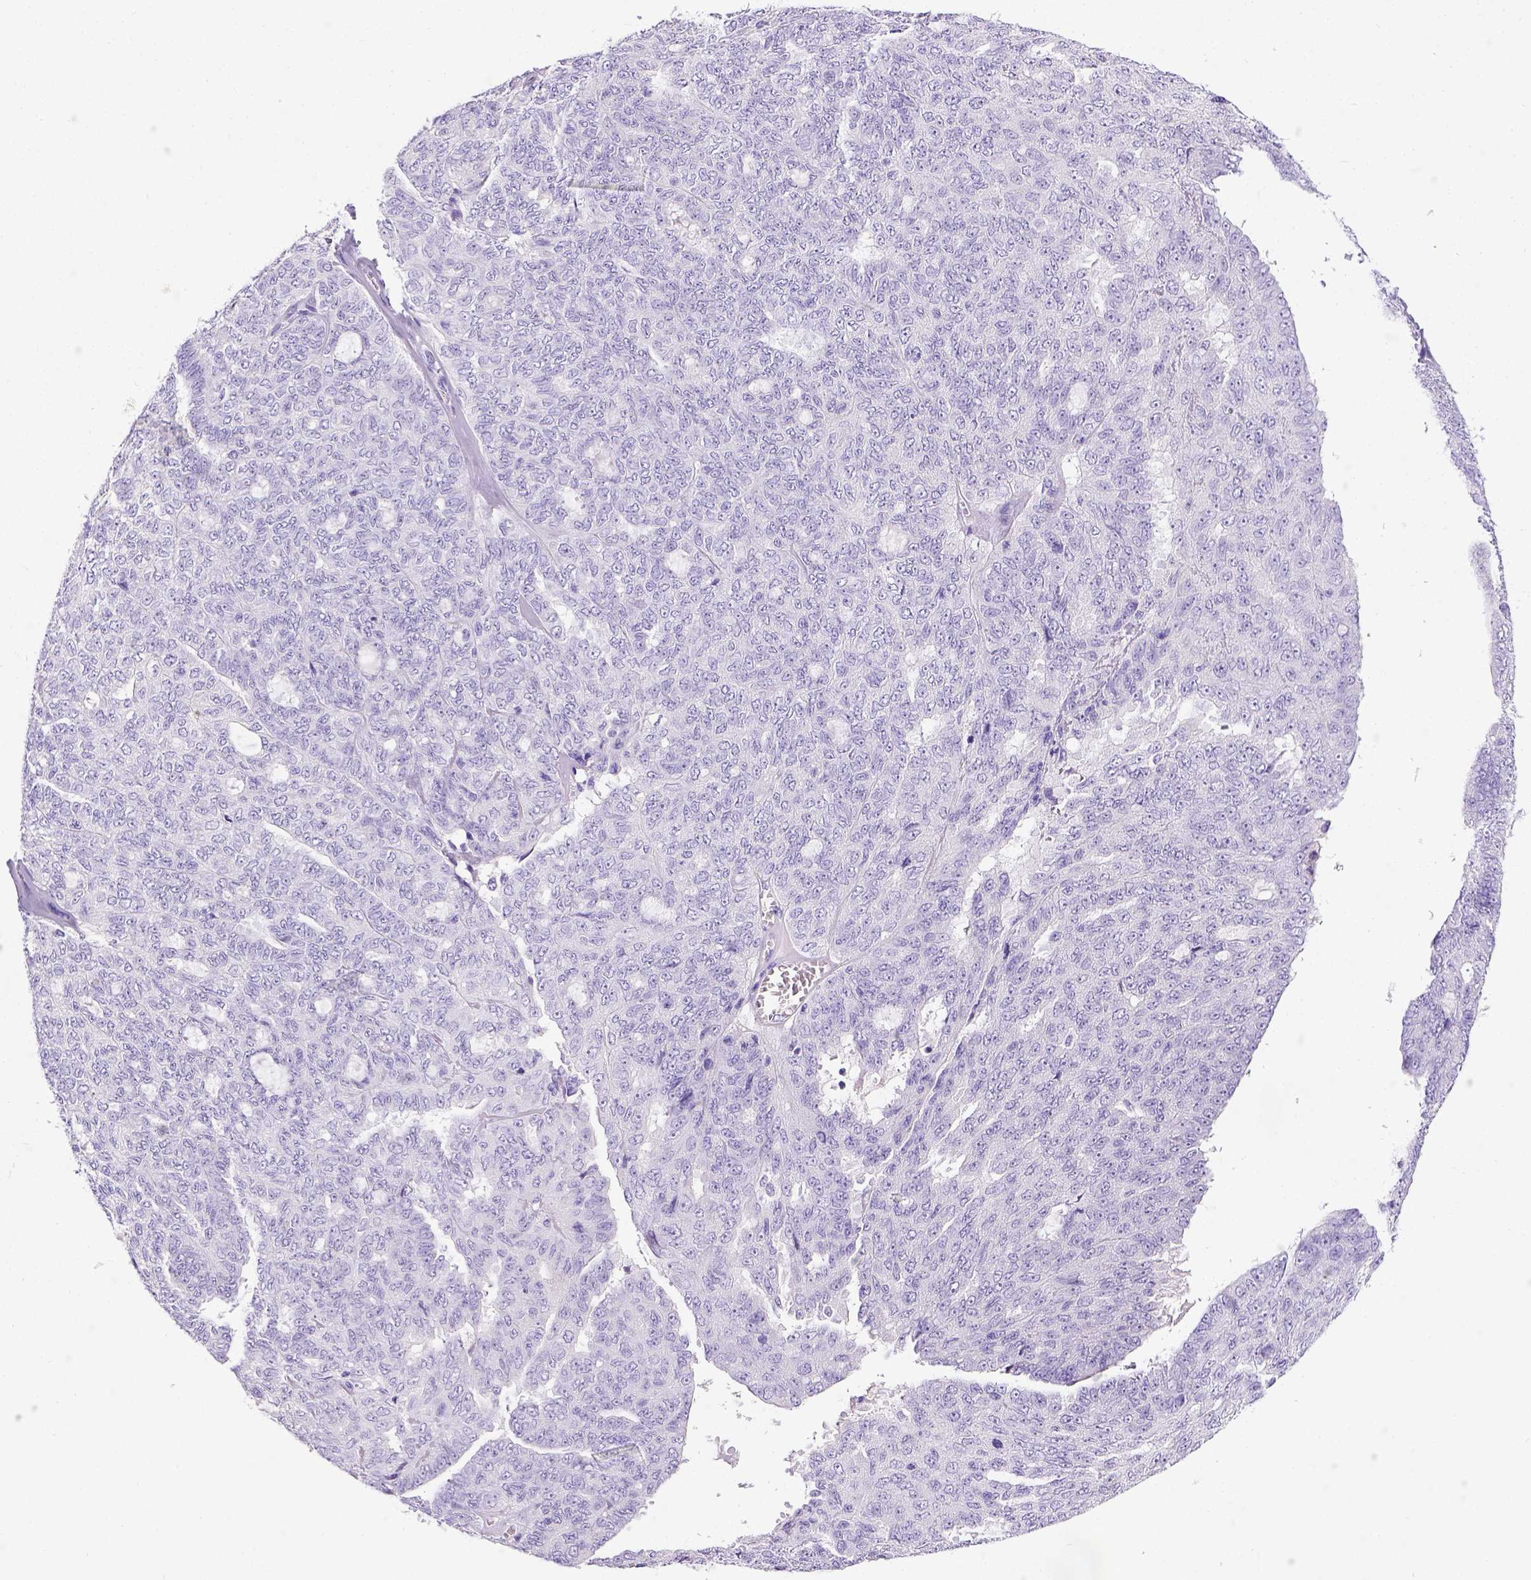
{"staining": {"intensity": "negative", "quantity": "none", "location": "none"}, "tissue": "ovarian cancer", "cell_type": "Tumor cells", "image_type": "cancer", "snomed": [{"axis": "morphology", "description": "Cystadenocarcinoma, serous, NOS"}, {"axis": "topography", "description": "Ovary"}], "caption": "Image shows no significant protein positivity in tumor cells of serous cystadenocarcinoma (ovarian).", "gene": "CD3E", "patient": {"sex": "female", "age": 71}}